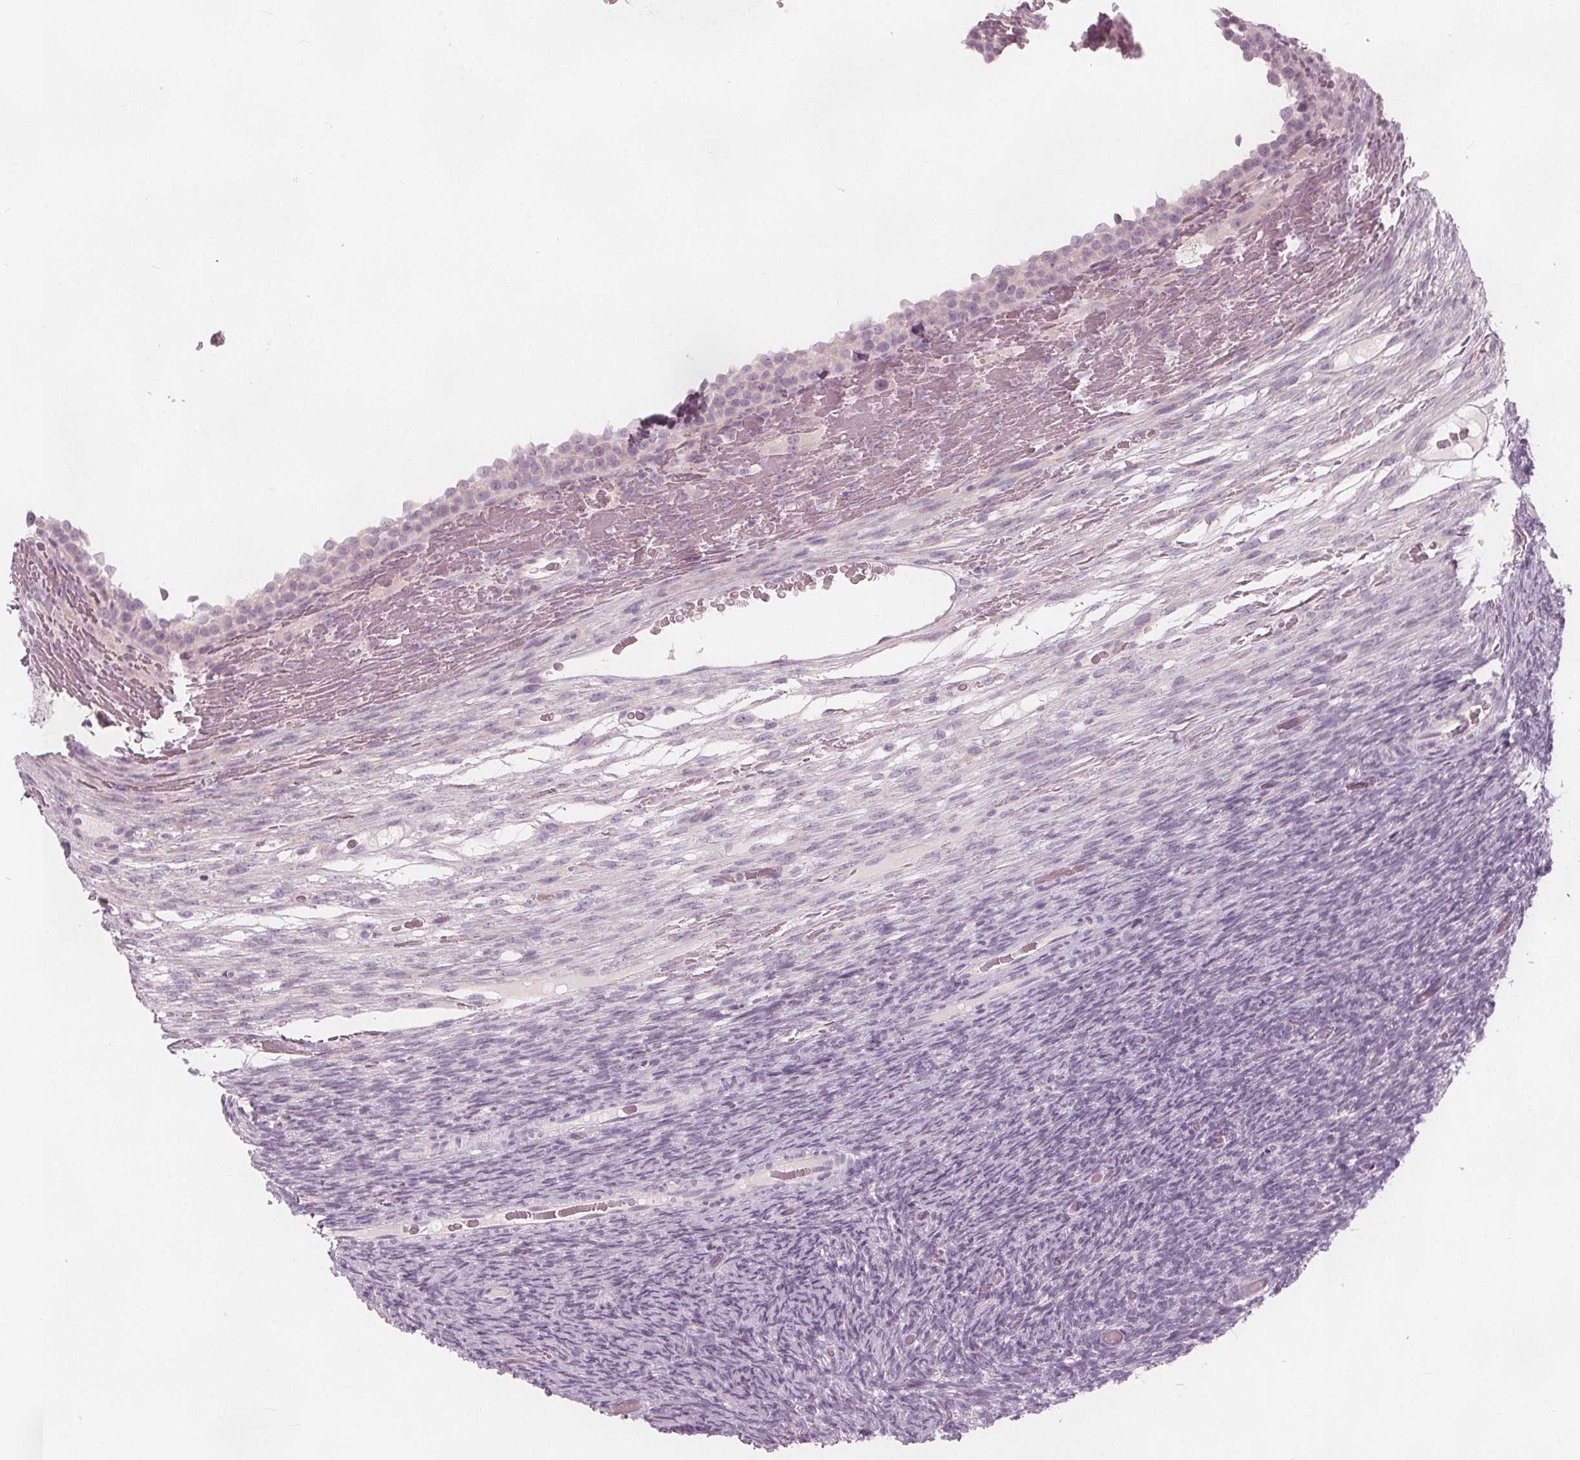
{"staining": {"intensity": "negative", "quantity": "none", "location": "none"}, "tissue": "ovary", "cell_type": "Ovarian stroma cells", "image_type": "normal", "snomed": [{"axis": "morphology", "description": "Normal tissue, NOS"}, {"axis": "topography", "description": "Ovary"}], "caption": "An IHC image of unremarkable ovary is shown. There is no staining in ovarian stroma cells of ovary.", "gene": "BRSK1", "patient": {"sex": "female", "age": 34}}